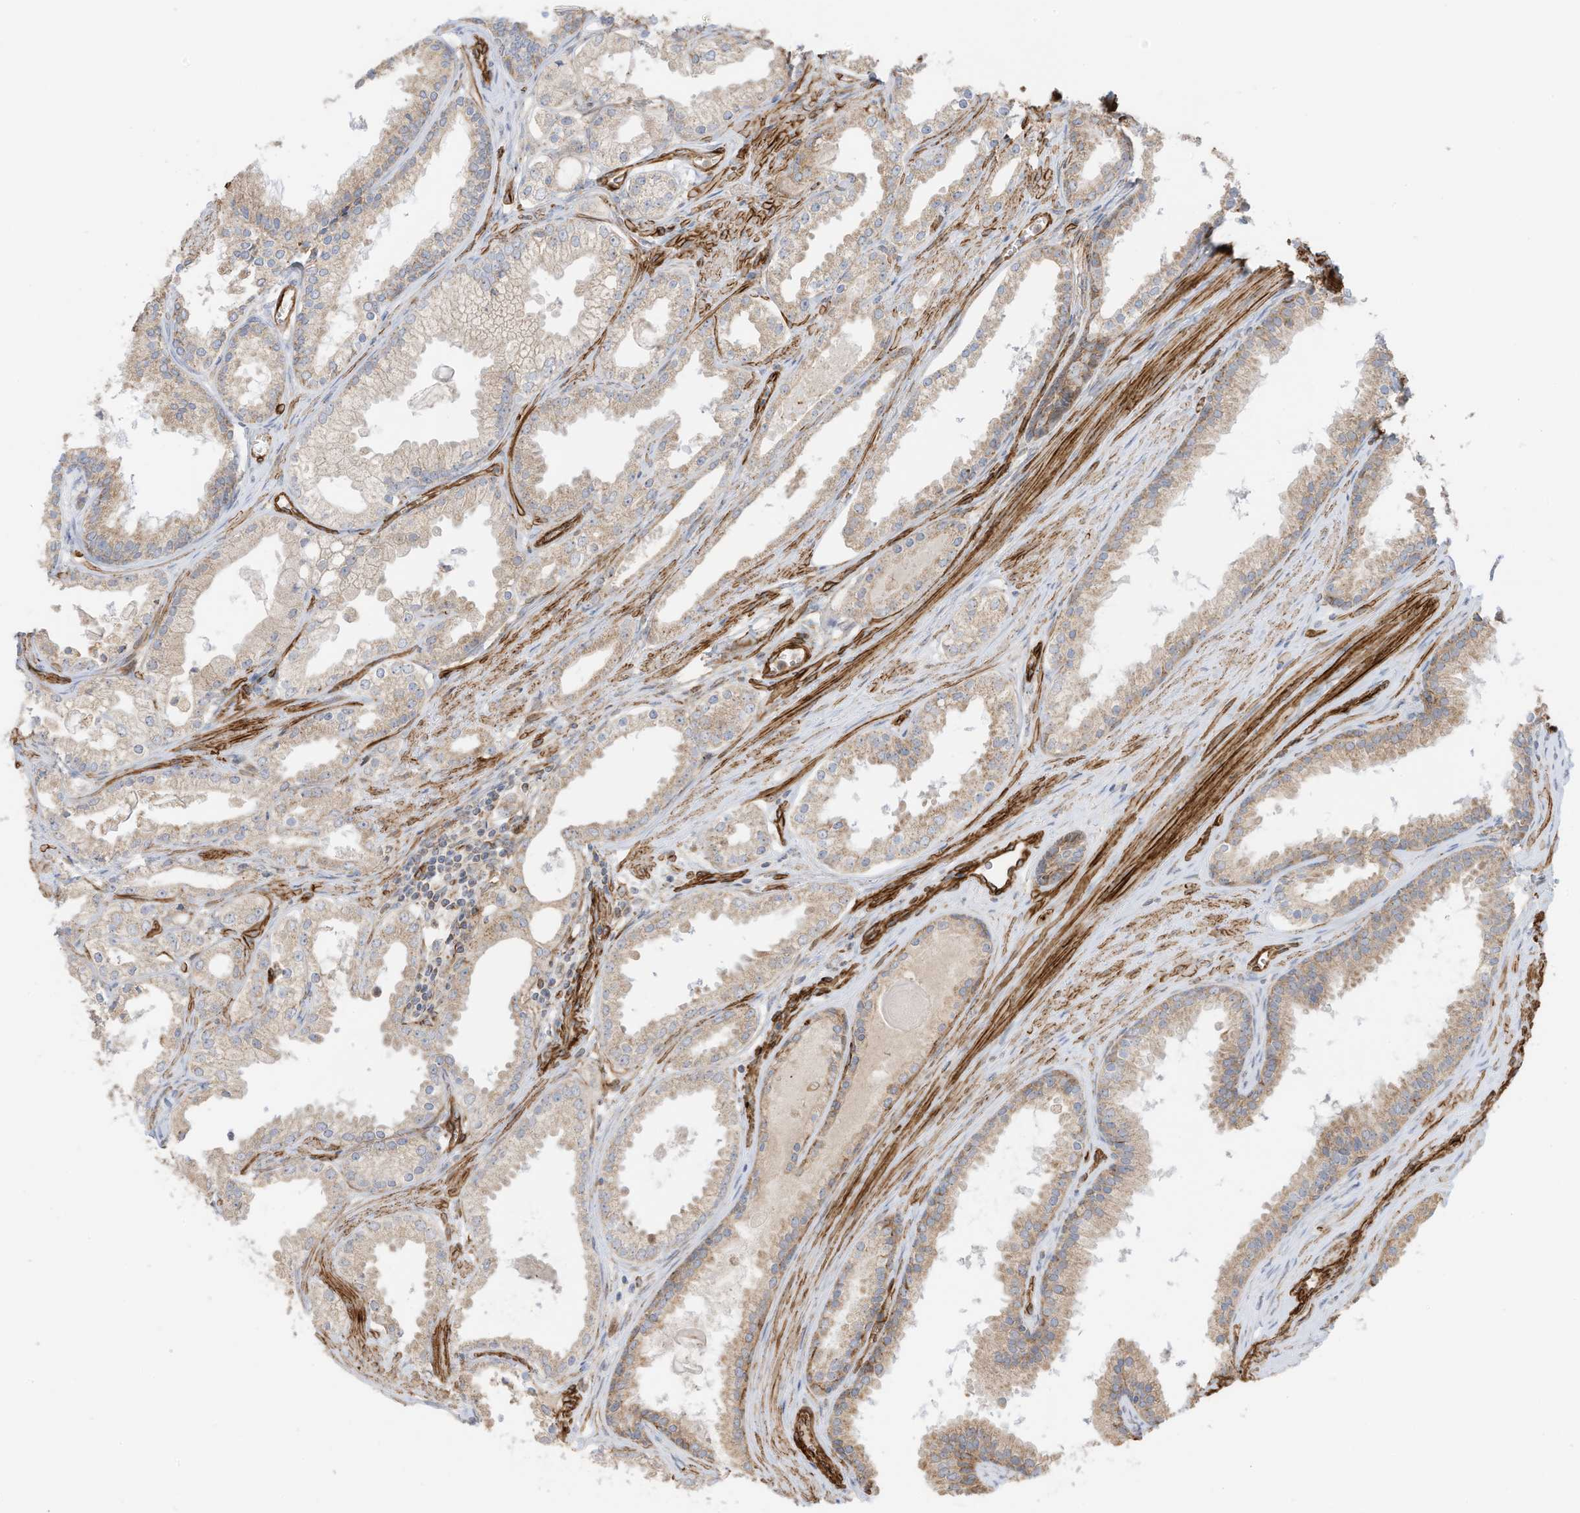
{"staining": {"intensity": "weak", "quantity": "25%-75%", "location": "cytoplasmic/membranous"}, "tissue": "prostate cancer", "cell_type": "Tumor cells", "image_type": "cancer", "snomed": [{"axis": "morphology", "description": "Adenocarcinoma, High grade"}, {"axis": "topography", "description": "Prostate"}], "caption": "Adenocarcinoma (high-grade) (prostate) was stained to show a protein in brown. There is low levels of weak cytoplasmic/membranous positivity in about 25%-75% of tumor cells.", "gene": "ABCB7", "patient": {"sex": "male", "age": 68}}